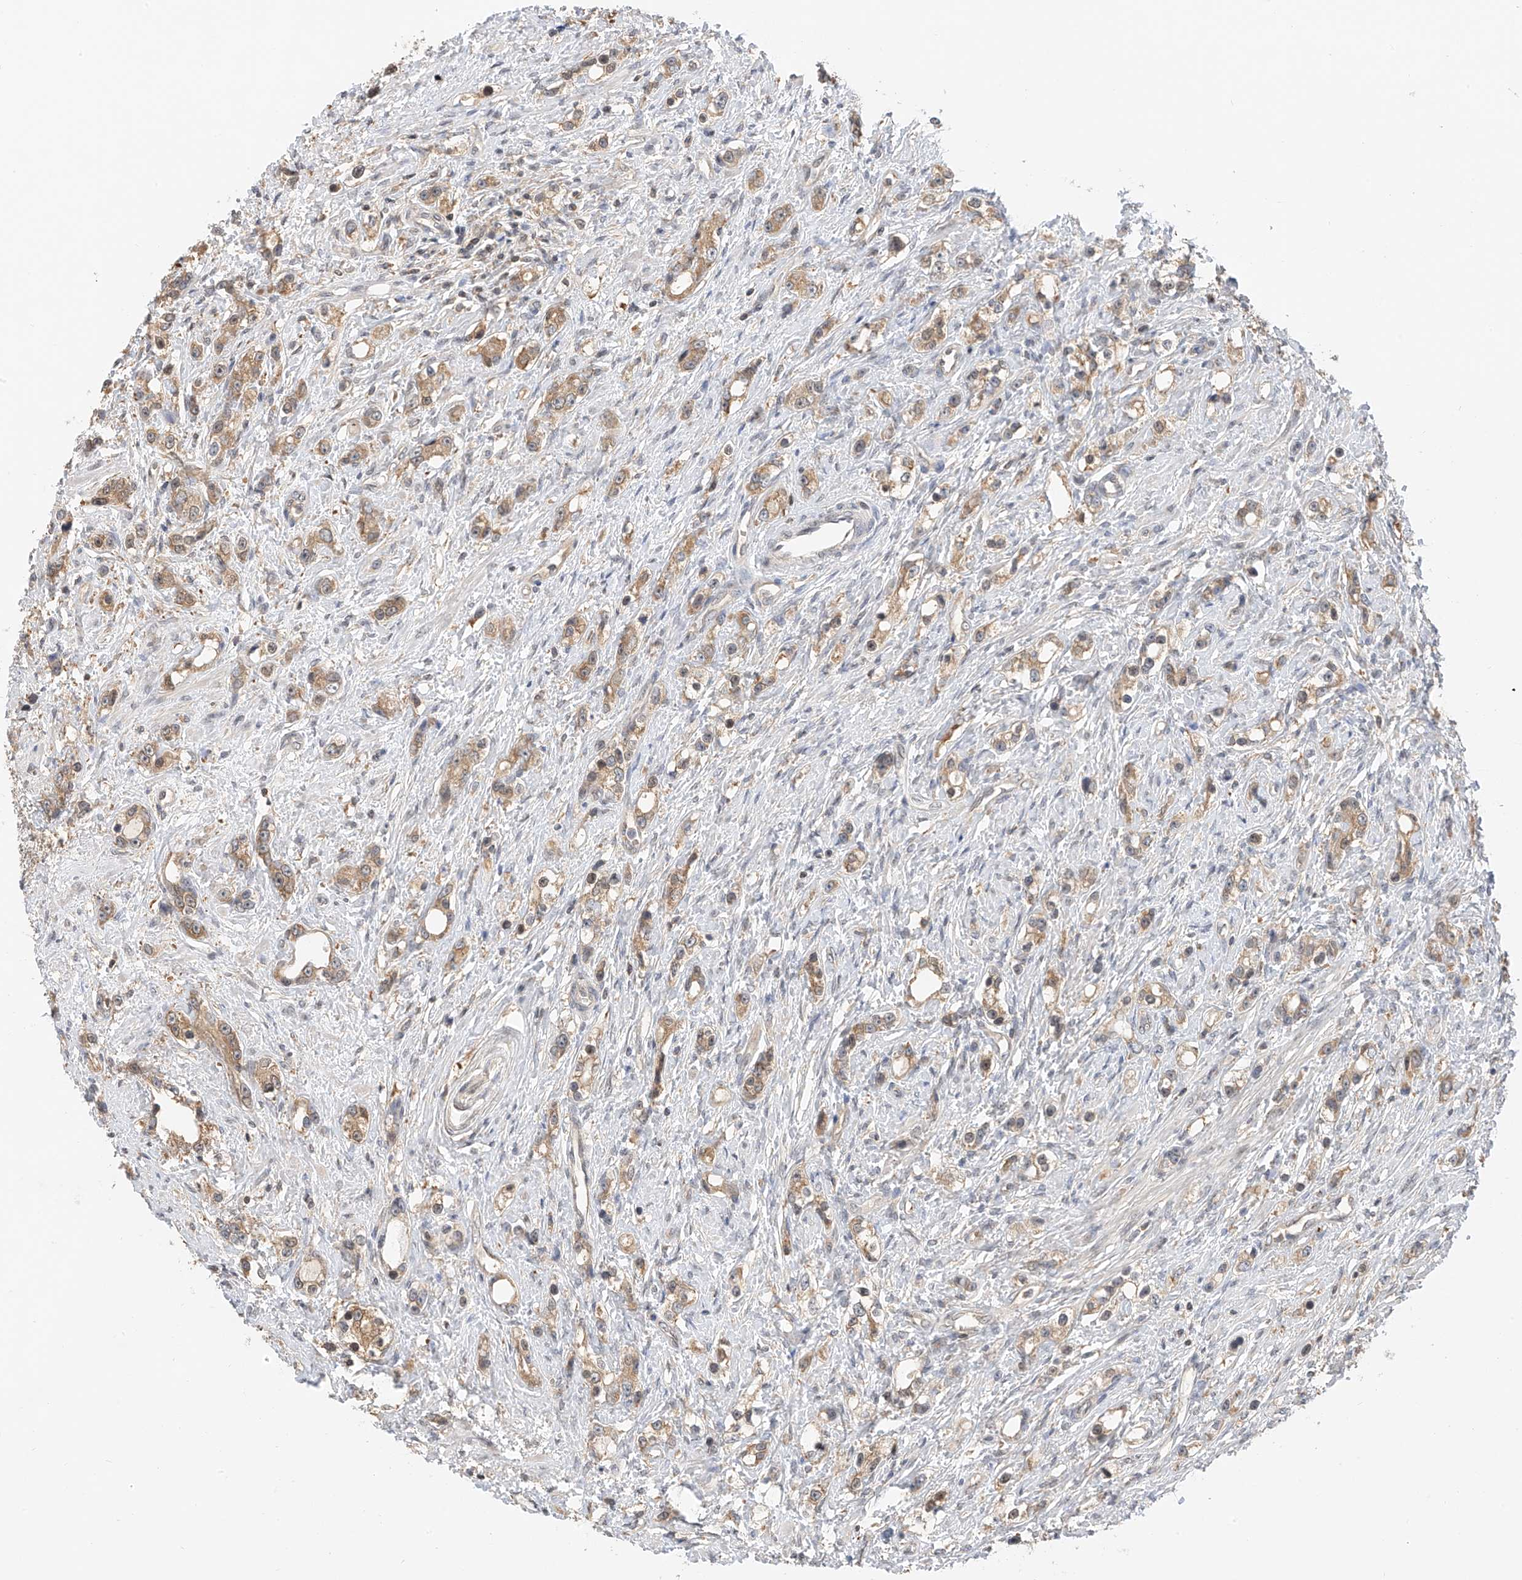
{"staining": {"intensity": "moderate", "quantity": ">75%", "location": "cytoplasmic/membranous"}, "tissue": "prostate cancer", "cell_type": "Tumor cells", "image_type": "cancer", "snomed": [{"axis": "morphology", "description": "Adenocarcinoma, High grade"}, {"axis": "topography", "description": "Prostate"}], "caption": "Immunohistochemistry (IHC) of prostate cancer reveals medium levels of moderate cytoplasmic/membranous expression in about >75% of tumor cells. The protein of interest is shown in brown color, while the nuclei are stained blue.", "gene": "PPA2", "patient": {"sex": "male", "age": 63}}